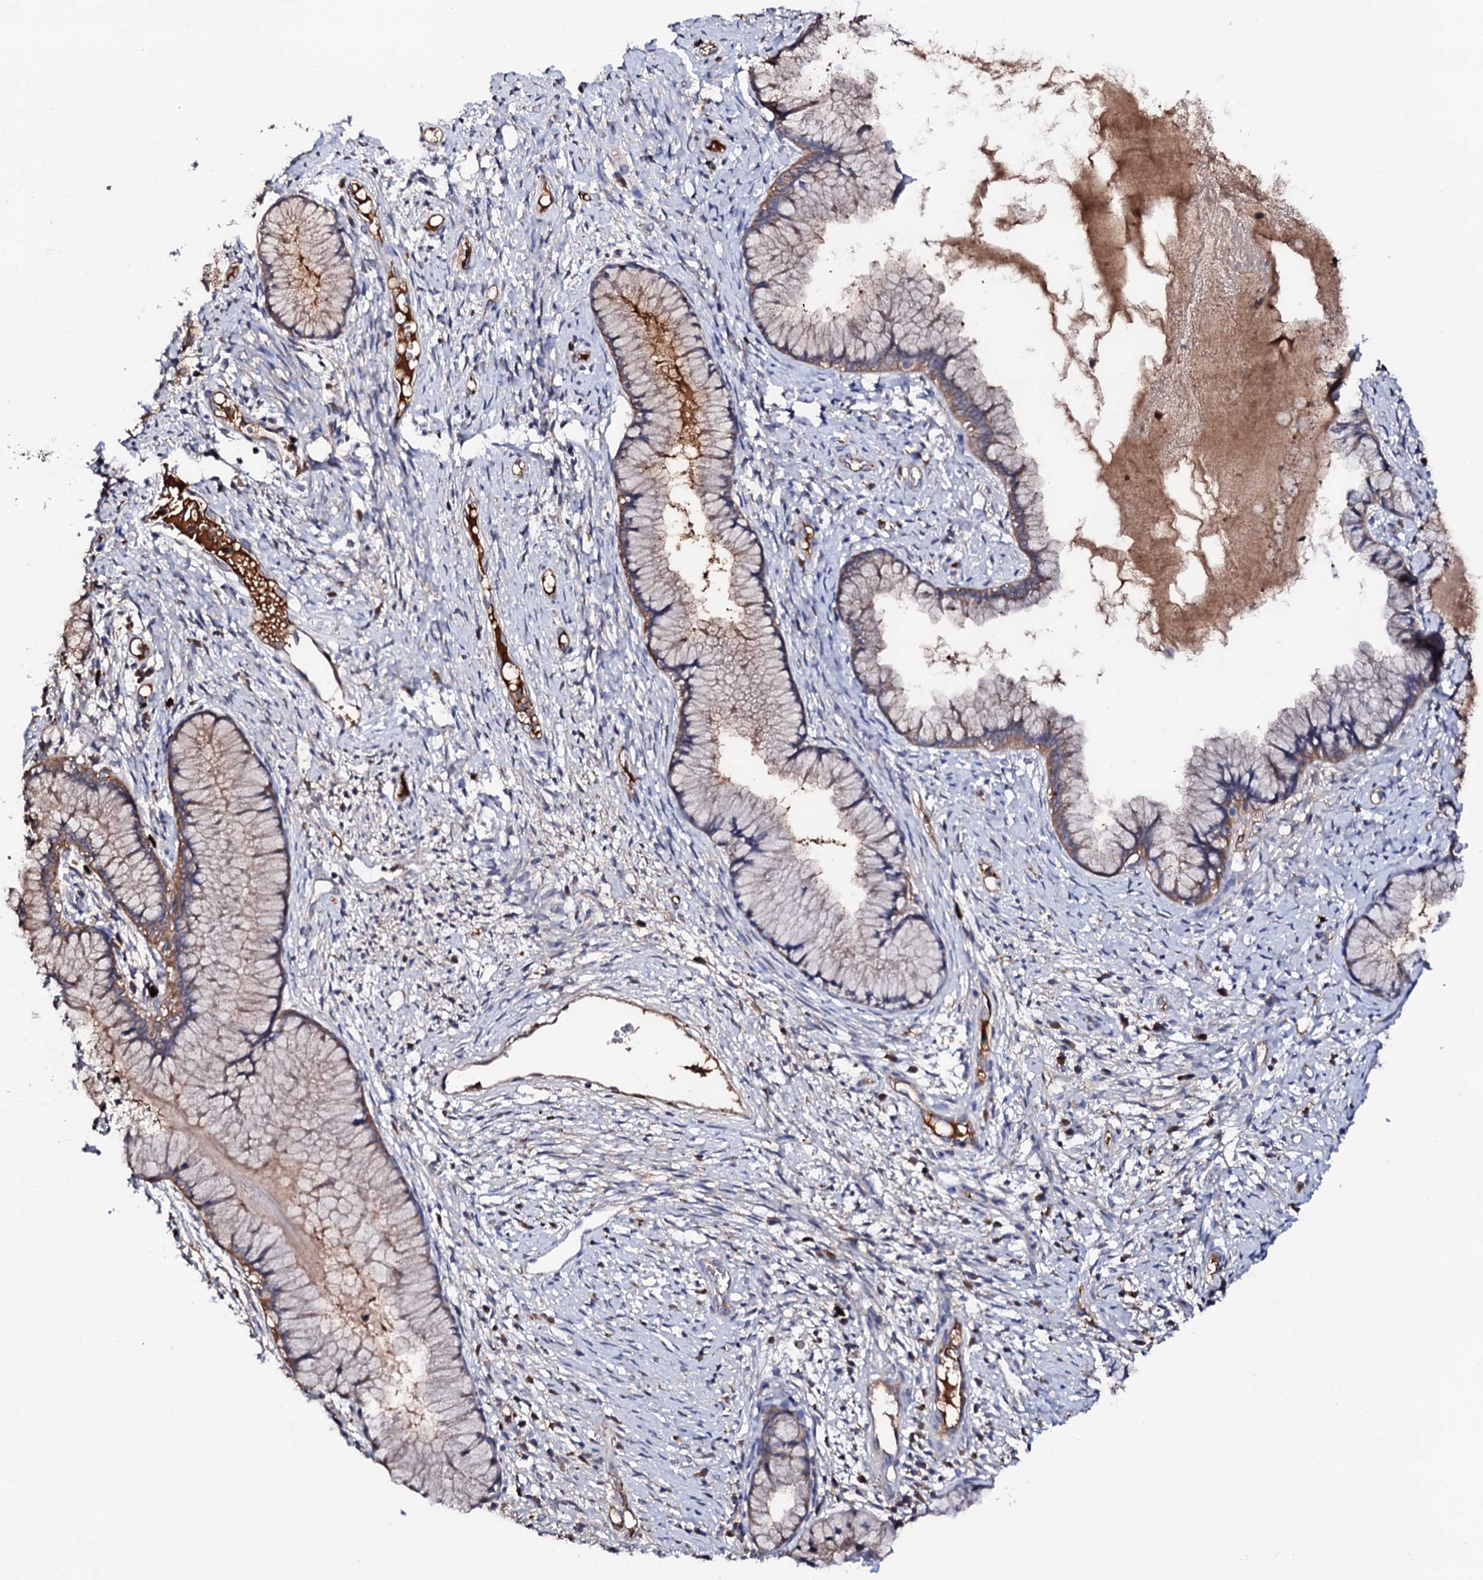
{"staining": {"intensity": "weak", "quantity": ">75%", "location": "cytoplasmic/membranous"}, "tissue": "cervix", "cell_type": "Glandular cells", "image_type": "normal", "snomed": [{"axis": "morphology", "description": "Normal tissue, NOS"}, {"axis": "topography", "description": "Cervix"}], "caption": "Immunohistochemistry (IHC) (DAB (3,3'-diaminobenzidine)) staining of benign human cervix displays weak cytoplasmic/membranous protein positivity in approximately >75% of glandular cells. Nuclei are stained in blue.", "gene": "TCAF2C", "patient": {"sex": "female", "age": 42}}